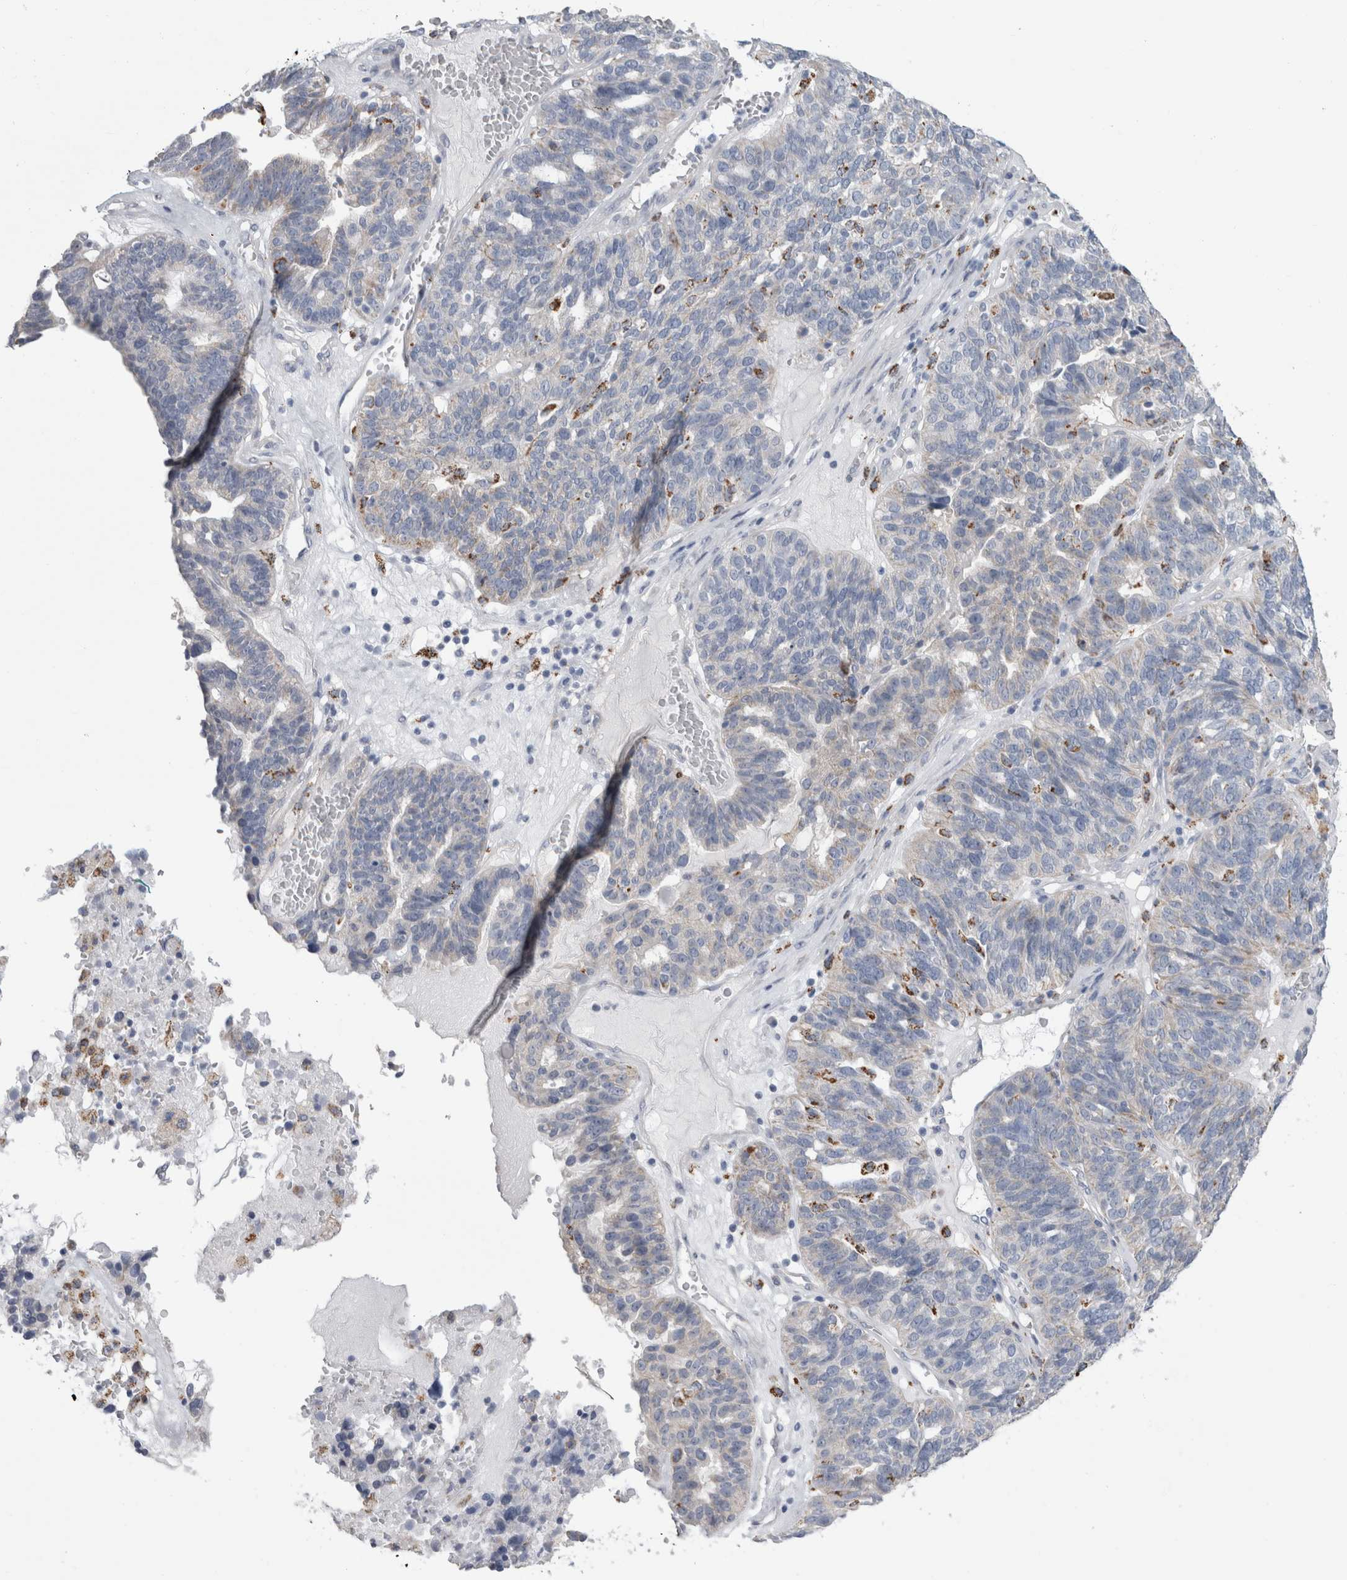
{"staining": {"intensity": "moderate", "quantity": "<25%", "location": "cytoplasmic/membranous"}, "tissue": "ovarian cancer", "cell_type": "Tumor cells", "image_type": "cancer", "snomed": [{"axis": "morphology", "description": "Cystadenocarcinoma, serous, NOS"}, {"axis": "topography", "description": "Ovary"}], "caption": "Protein expression analysis of human serous cystadenocarcinoma (ovarian) reveals moderate cytoplasmic/membranous staining in about <25% of tumor cells.", "gene": "GATM", "patient": {"sex": "female", "age": 59}}